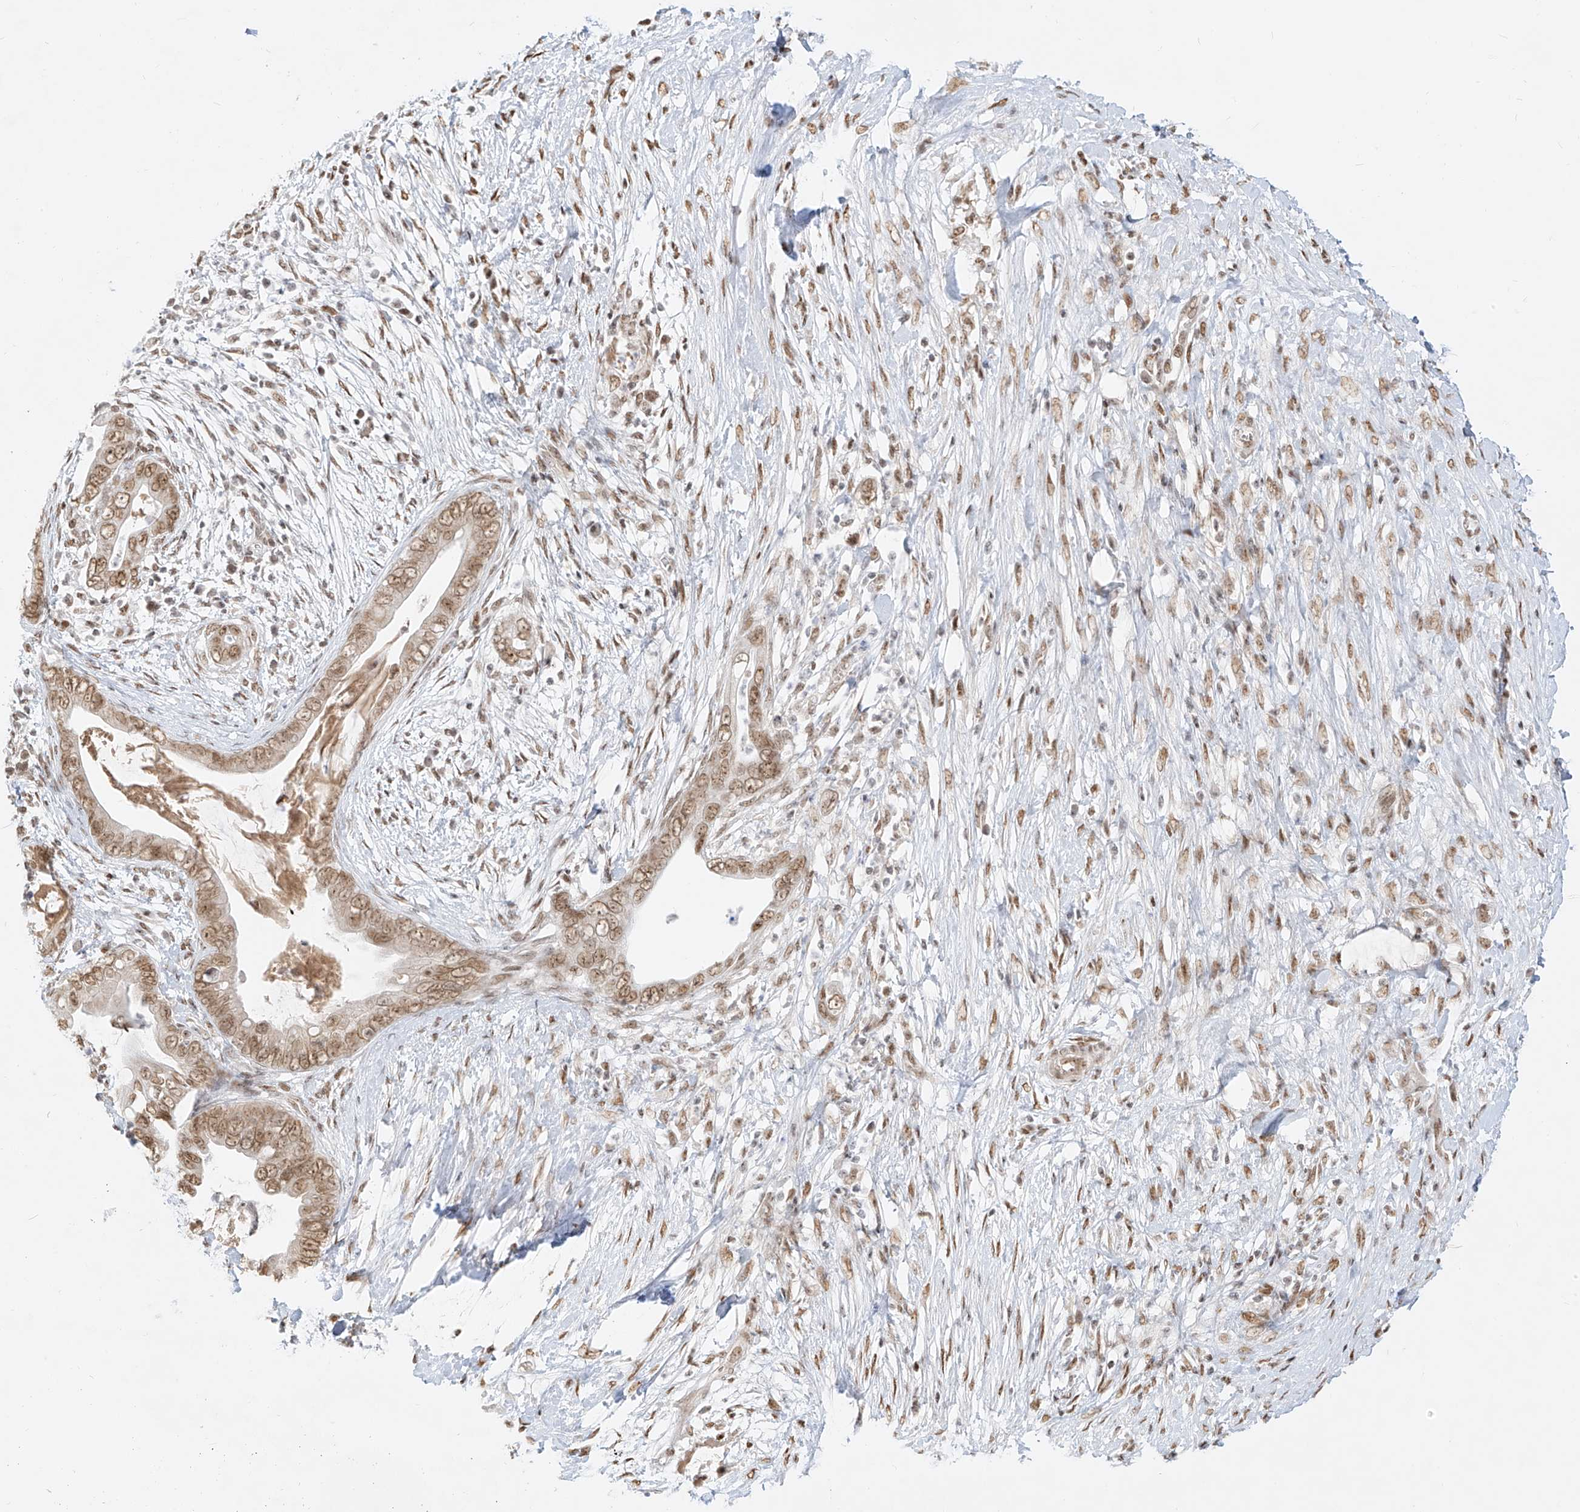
{"staining": {"intensity": "moderate", "quantity": ">75%", "location": "nuclear"}, "tissue": "pancreatic cancer", "cell_type": "Tumor cells", "image_type": "cancer", "snomed": [{"axis": "morphology", "description": "Adenocarcinoma, NOS"}, {"axis": "topography", "description": "Pancreas"}], "caption": "Pancreatic cancer (adenocarcinoma) stained with a brown dye demonstrates moderate nuclear positive expression in approximately >75% of tumor cells.", "gene": "NHSL1", "patient": {"sex": "male", "age": 75}}